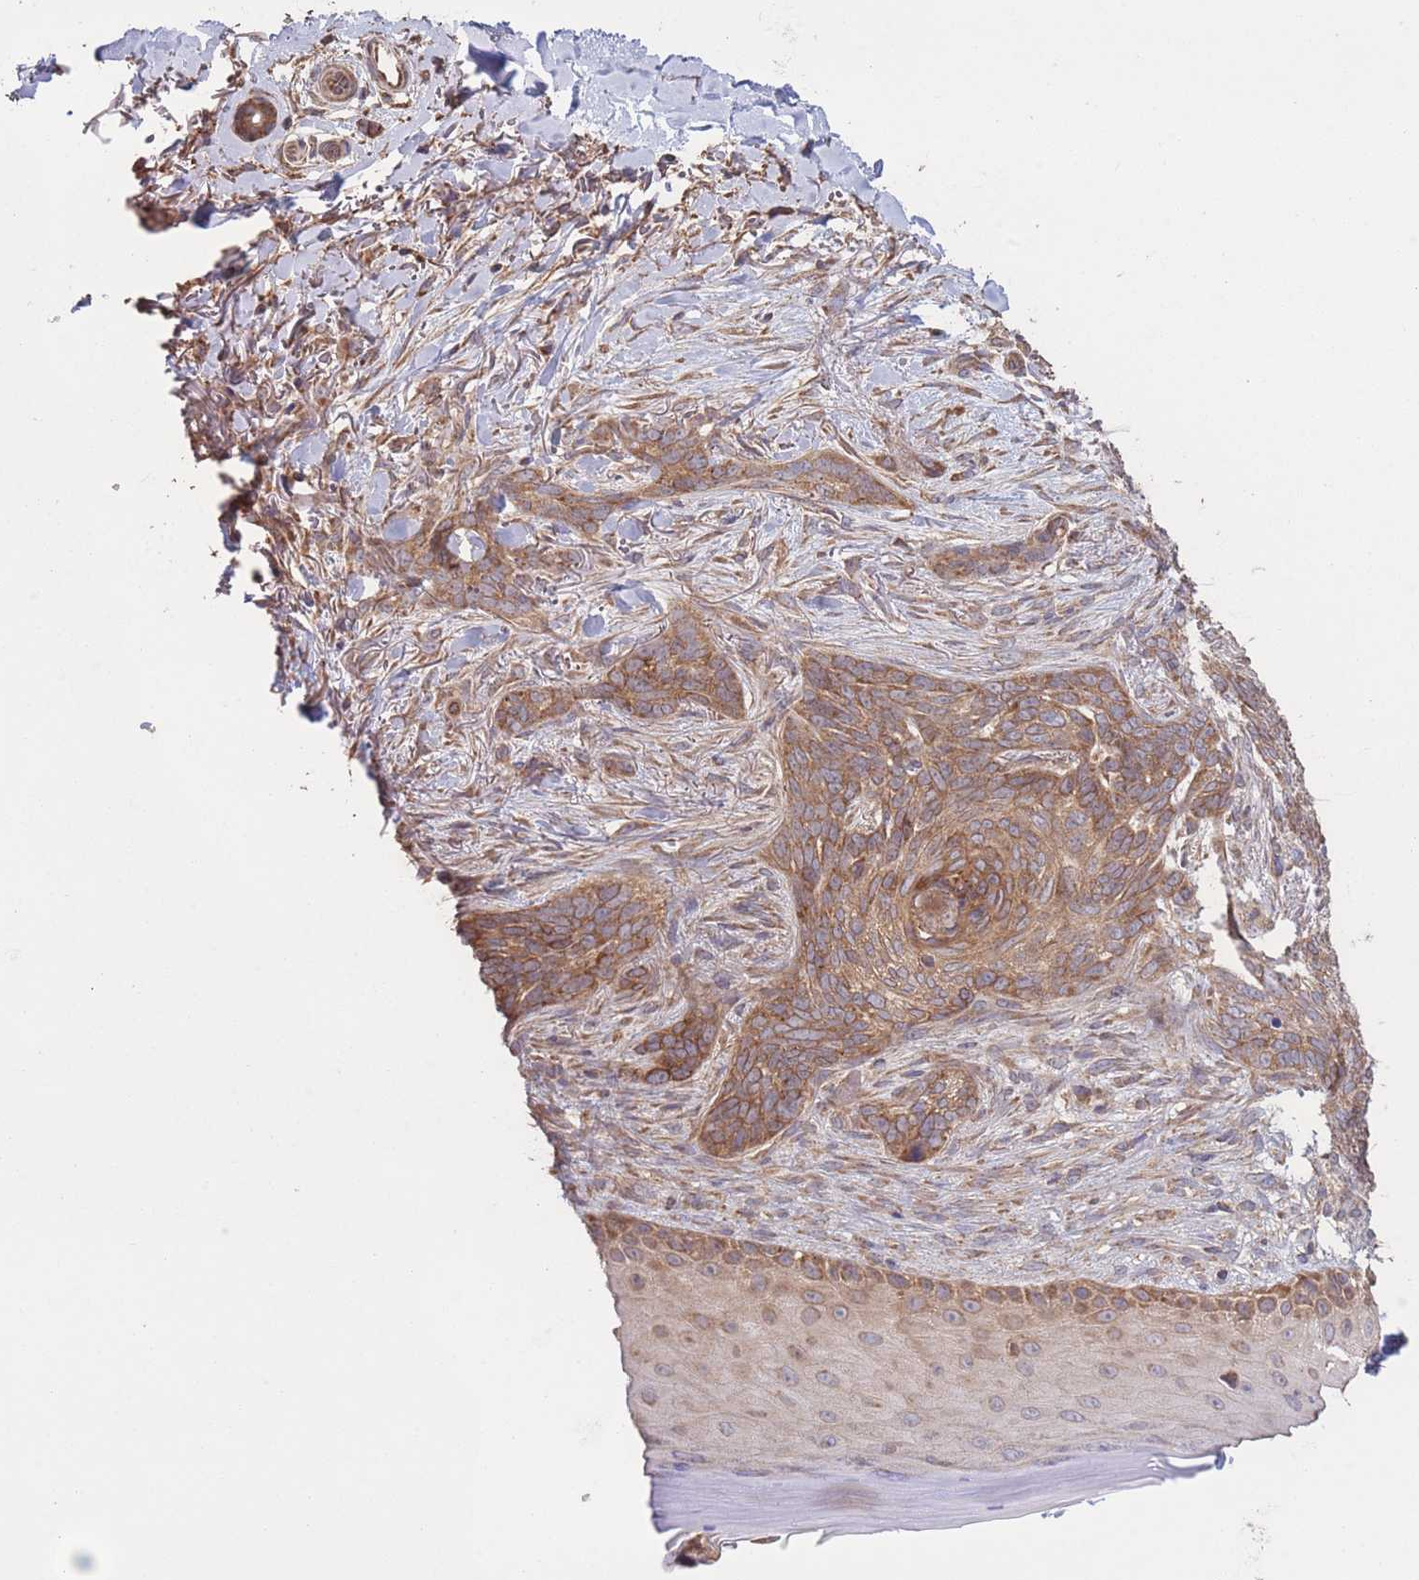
{"staining": {"intensity": "moderate", "quantity": ">75%", "location": "cytoplasmic/membranous"}, "tissue": "skin cancer", "cell_type": "Tumor cells", "image_type": "cancer", "snomed": [{"axis": "morphology", "description": "Normal tissue, NOS"}, {"axis": "morphology", "description": "Basal cell carcinoma"}, {"axis": "topography", "description": "Skin"}], "caption": "High-power microscopy captured an IHC micrograph of basal cell carcinoma (skin), revealing moderate cytoplasmic/membranous positivity in approximately >75% of tumor cells.", "gene": "EEF1AKMT1", "patient": {"sex": "female", "age": 67}}